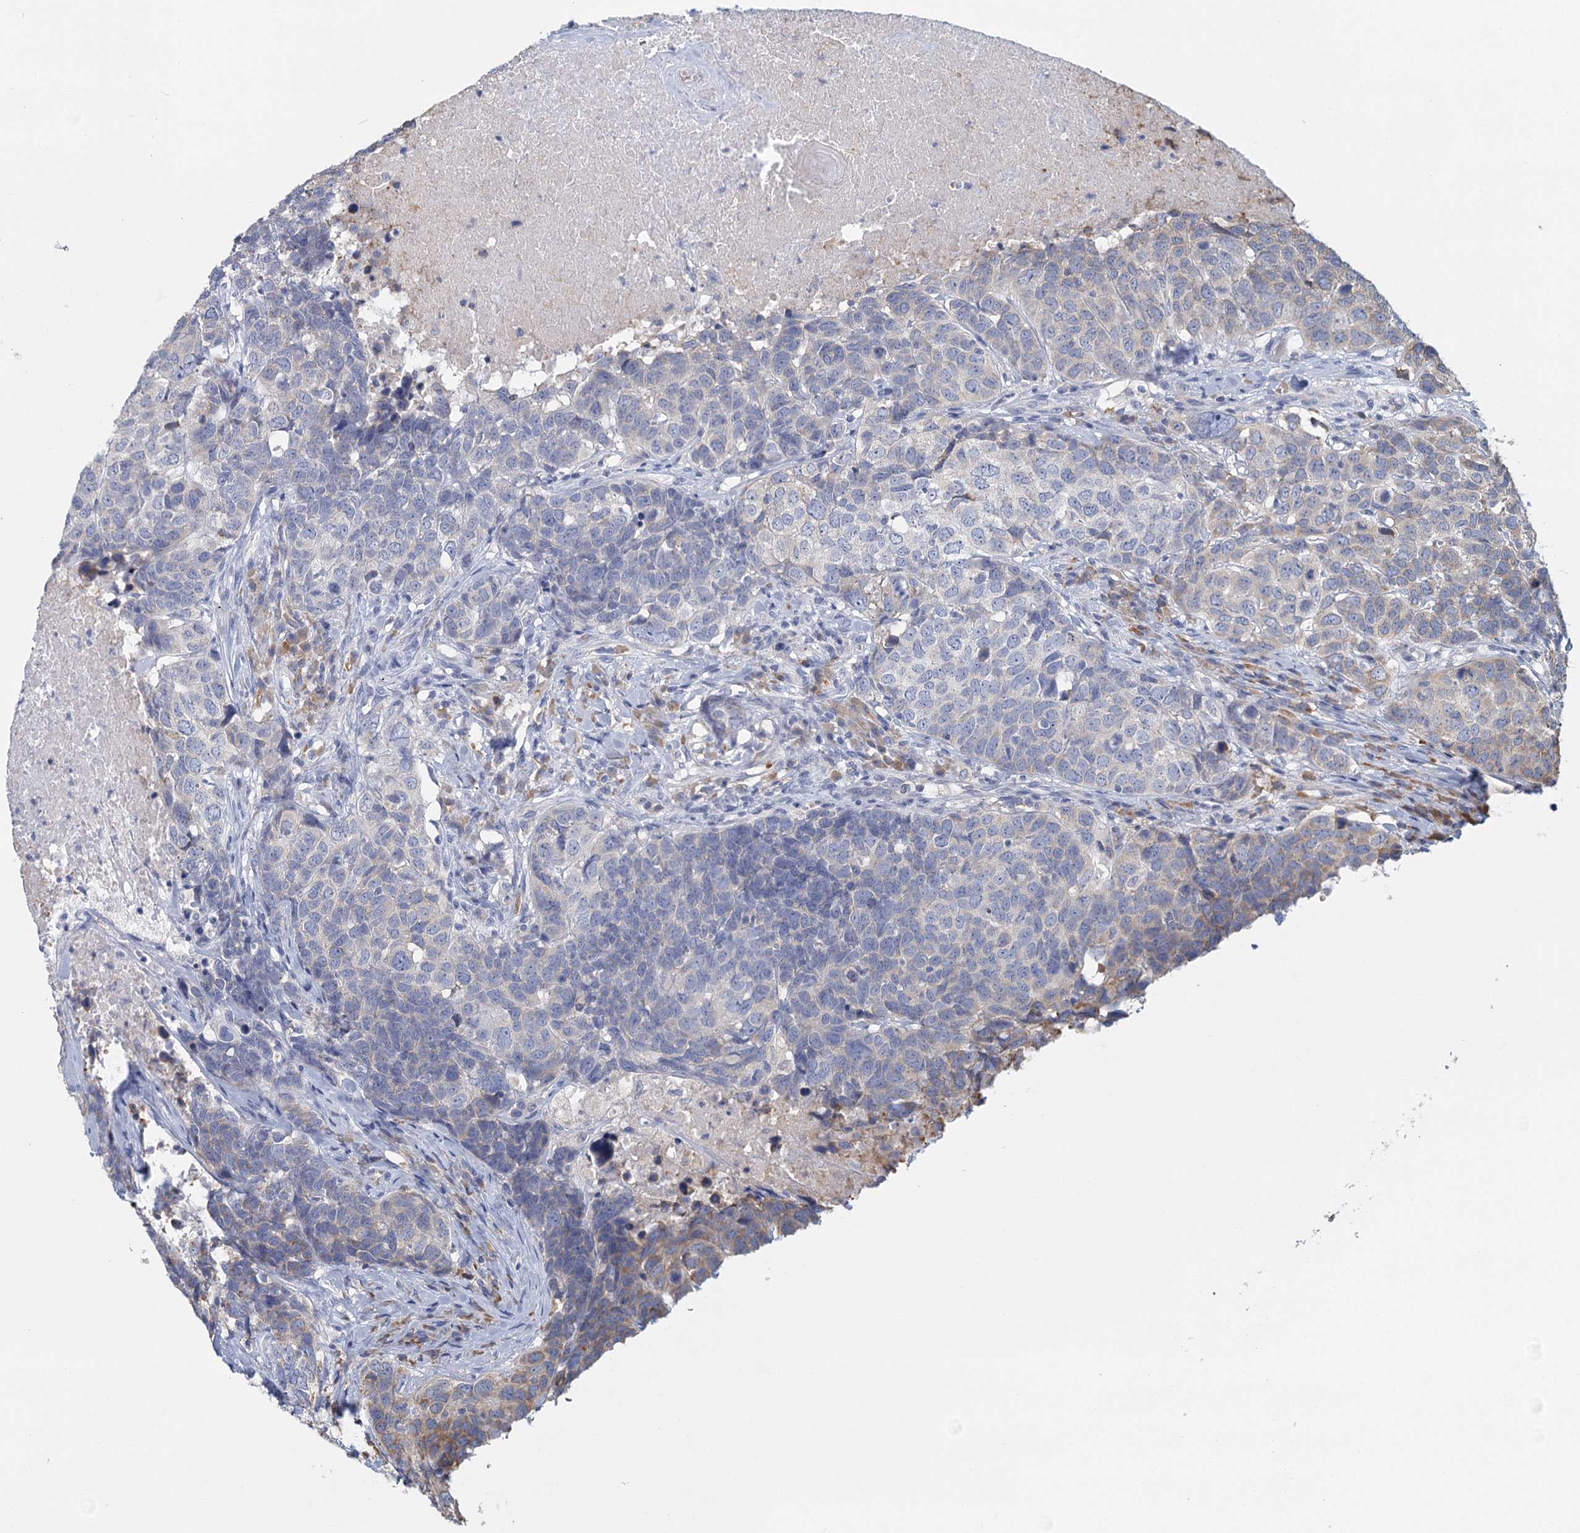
{"staining": {"intensity": "negative", "quantity": "none", "location": "none"}, "tissue": "head and neck cancer", "cell_type": "Tumor cells", "image_type": "cancer", "snomed": [{"axis": "morphology", "description": "Squamous cell carcinoma, NOS"}, {"axis": "topography", "description": "Head-Neck"}], "caption": "High power microscopy micrograph of an immunohistochemistry histopathology image of head and neck cancer, revealing no significant staining in tumor cells.", "gene": "ANKRD16", "patient": {"sex": "male", "age": 66}}